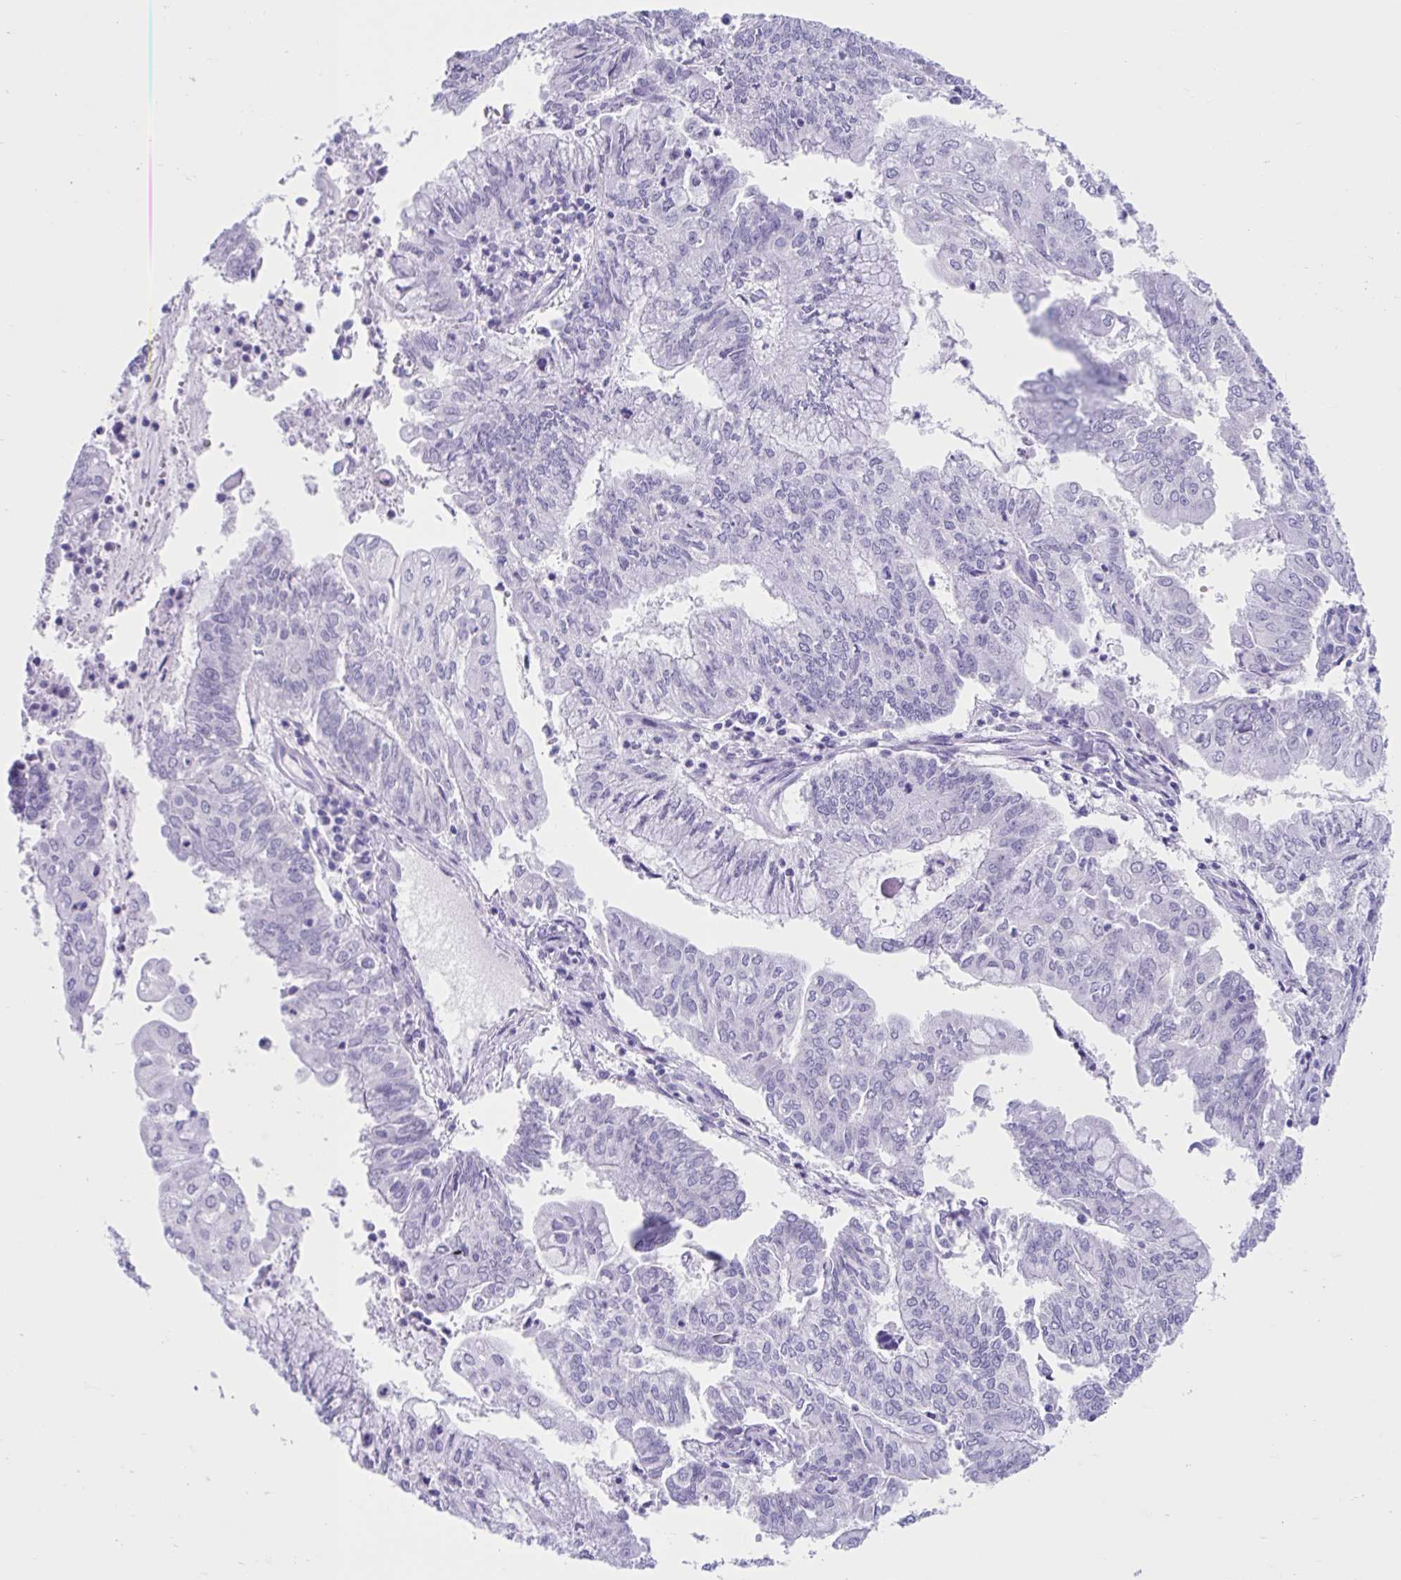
{"staining": {"intensity": "negative", "quantity": "none", "location": "none"}, "tissue": "endometrial cancer", "cell_type": "Tumor cells", "image_type": "cancer", "snomed": [{"axis": "morphology", "description": "Adenocarcinoma, NOS"}, {"axis": "topography", "description": "Endometrium"}], "caption": "High power microscopy micrograph of an immunohistochemistry micrograph of endometrial adenocarcinoma, revealing no significant staining in tumor cells. (DAB immunohistochemistry (IHC), high magnification).", "gene": "TMEM35A", "patient": {"sex": "female", "age": 61}}